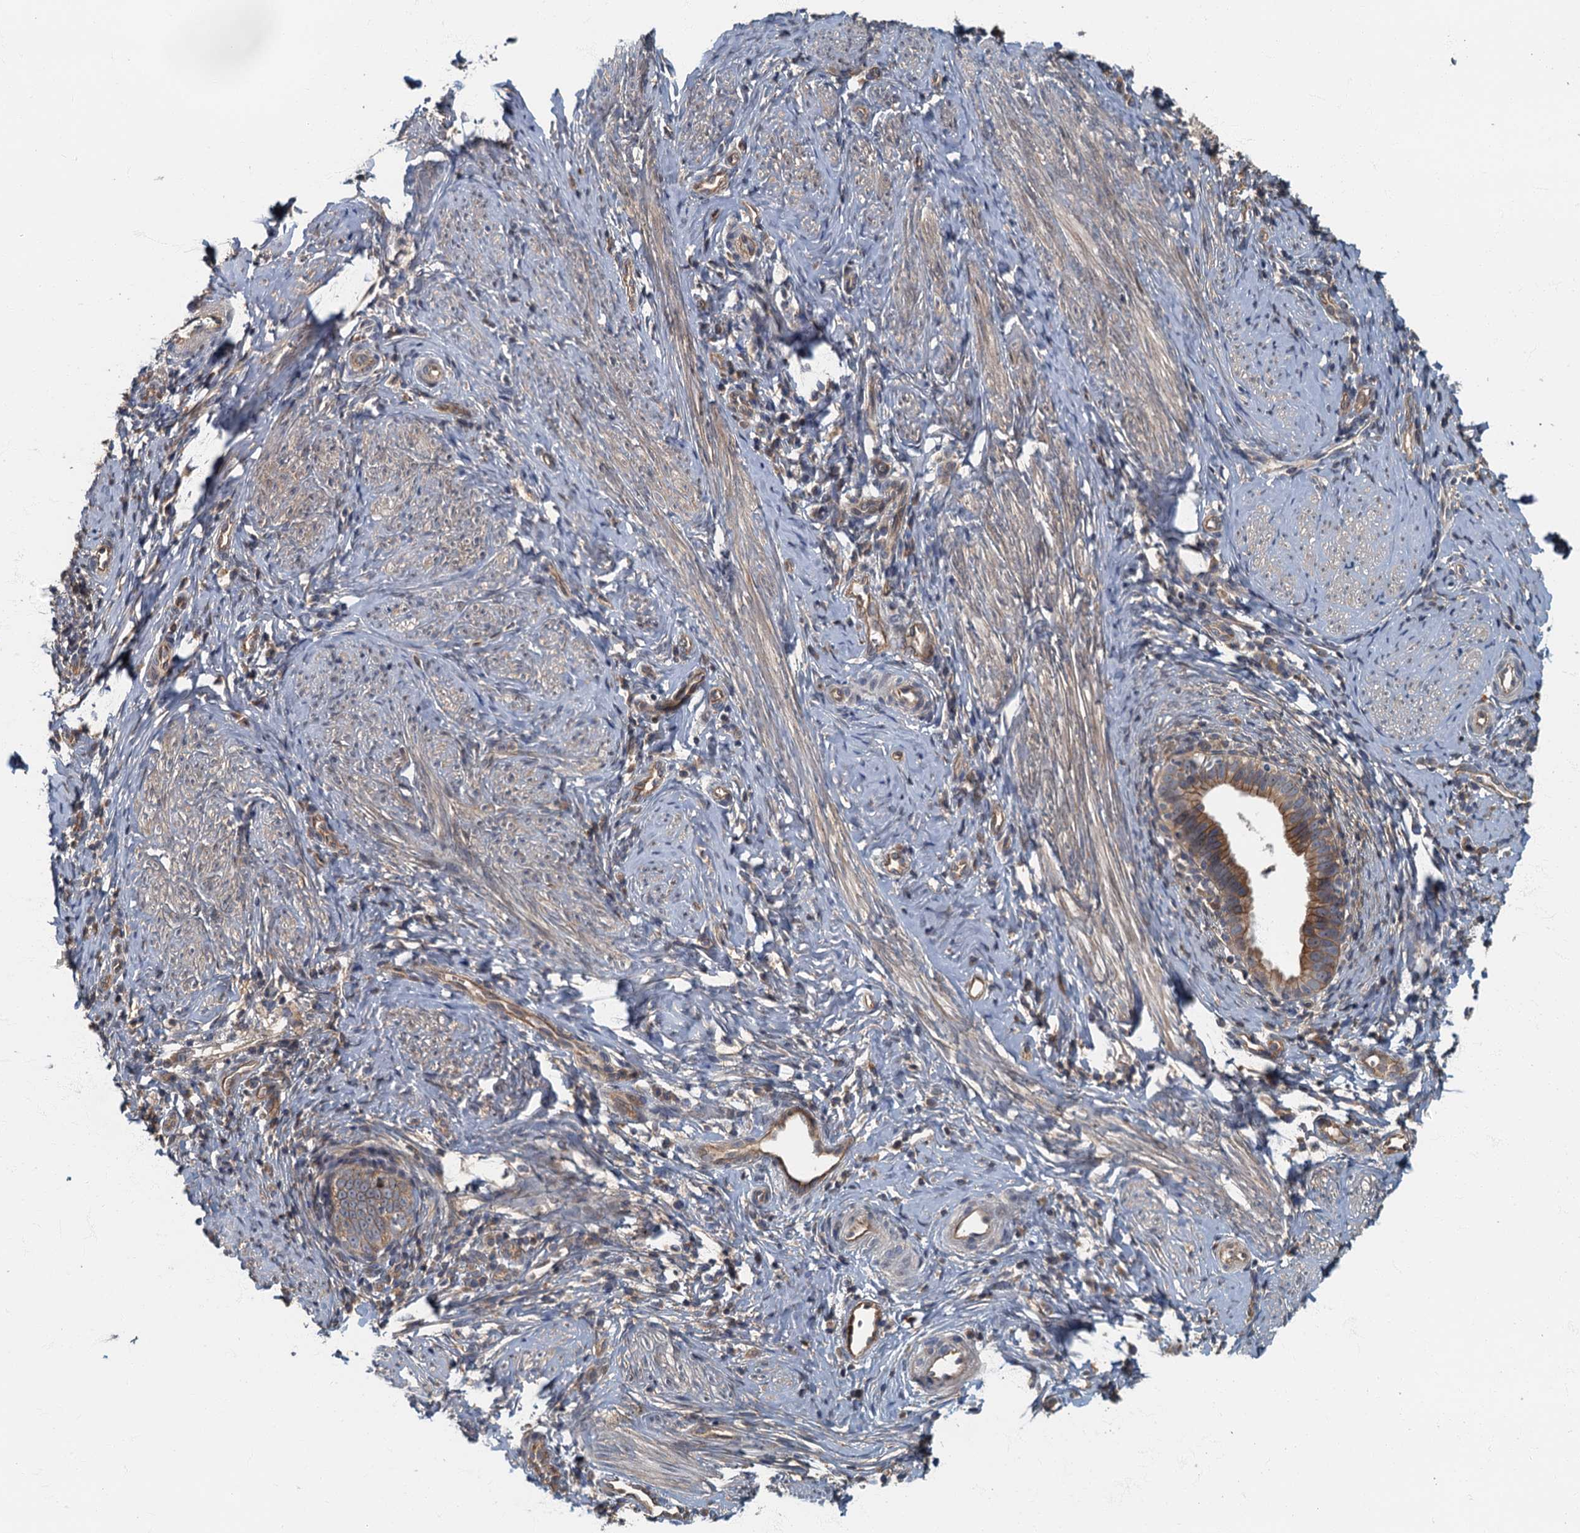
{"staining": {"intensity": "moderate", "quantity": ">75%", "location": "cytoplasmic/membranous"}, "tissue": "cervical cancer", "cell_type": "Tumor cells", "image_type": "cancer", "snomed": [{"axis": "morphology", "description": "Adenocarcinoma, NOS"}, {"axis": "topography", "description": "Cervix"}], "caption": "Immunohistochemistry (IHC) staining of adenocarcinoma (cervical), which demonstrates medium levels of moderate cytoplasmic/membranous staining in about >75% of tumor cells indicating moderate cytoplasmic/membranous protein expression. The staining was performed using DAB (brown) for protein detection and nuclei were counterstained in hematoxylin (blue).", "gene": "CKAP2L", "patient": {"sex": "female", "age": 36}}